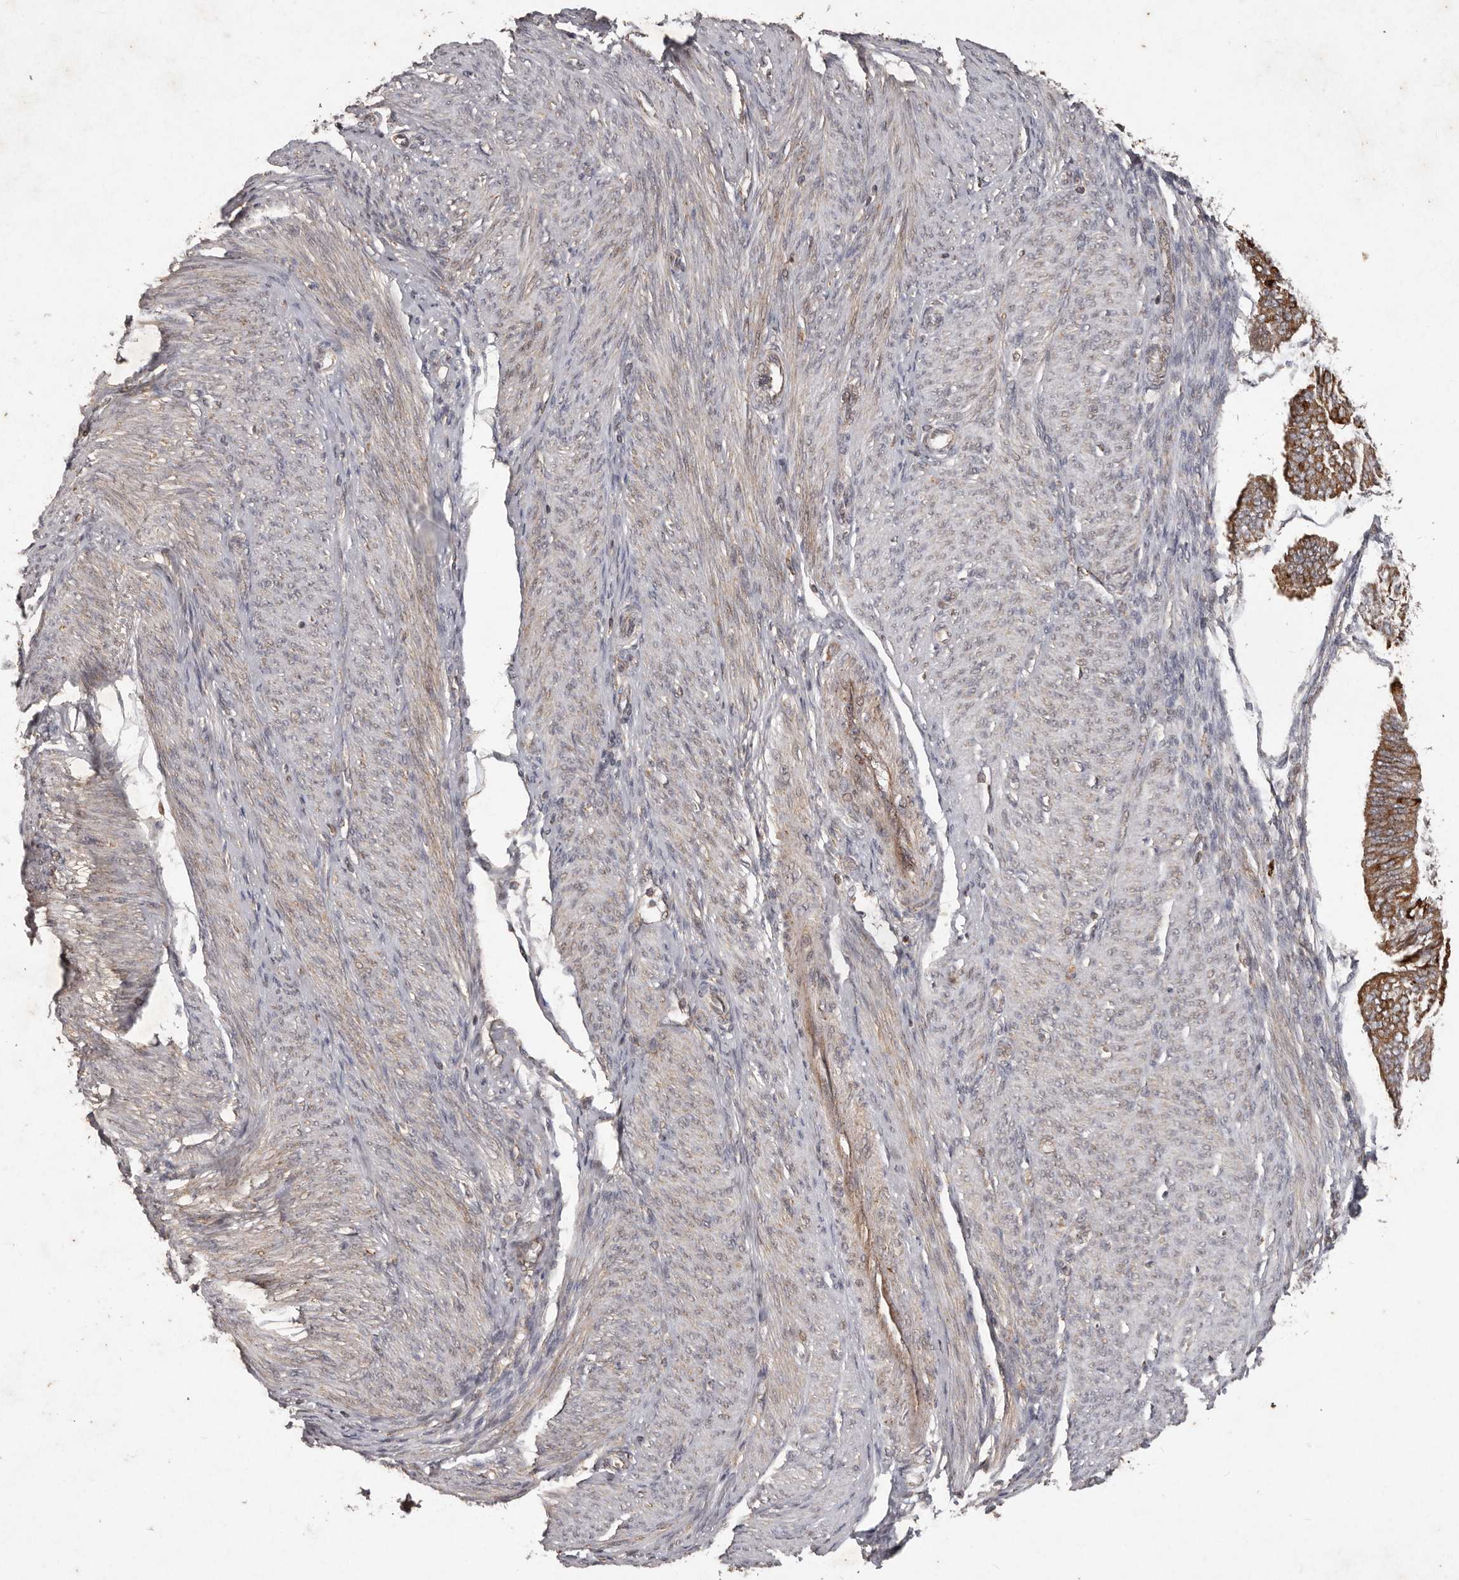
{"staining": {"intensity": "moderate", "quantity": ">75%", "location": "cytoplasmic/membranous"}, "tissue": "endometrial cancer", "cell_type": "Tumor cells", "image_type": "cancer", "snomed": [{"axis": "morphology", "description": "Adenocarcinoma, NOS"}, {"axis": "topography", "description": "Endometrium"}], "caption": "Immunohistochemistry (IHC) of human adenocarcinoma (endometrial) shows medium levels of moderate cytoplasmic/membranous staining in approximately >75% of tumor cells. (DAB IHC with brightfield microscopy, high magnification).", "gene": "PLOD2", "patient": {"sex": "female", "age": 58}}